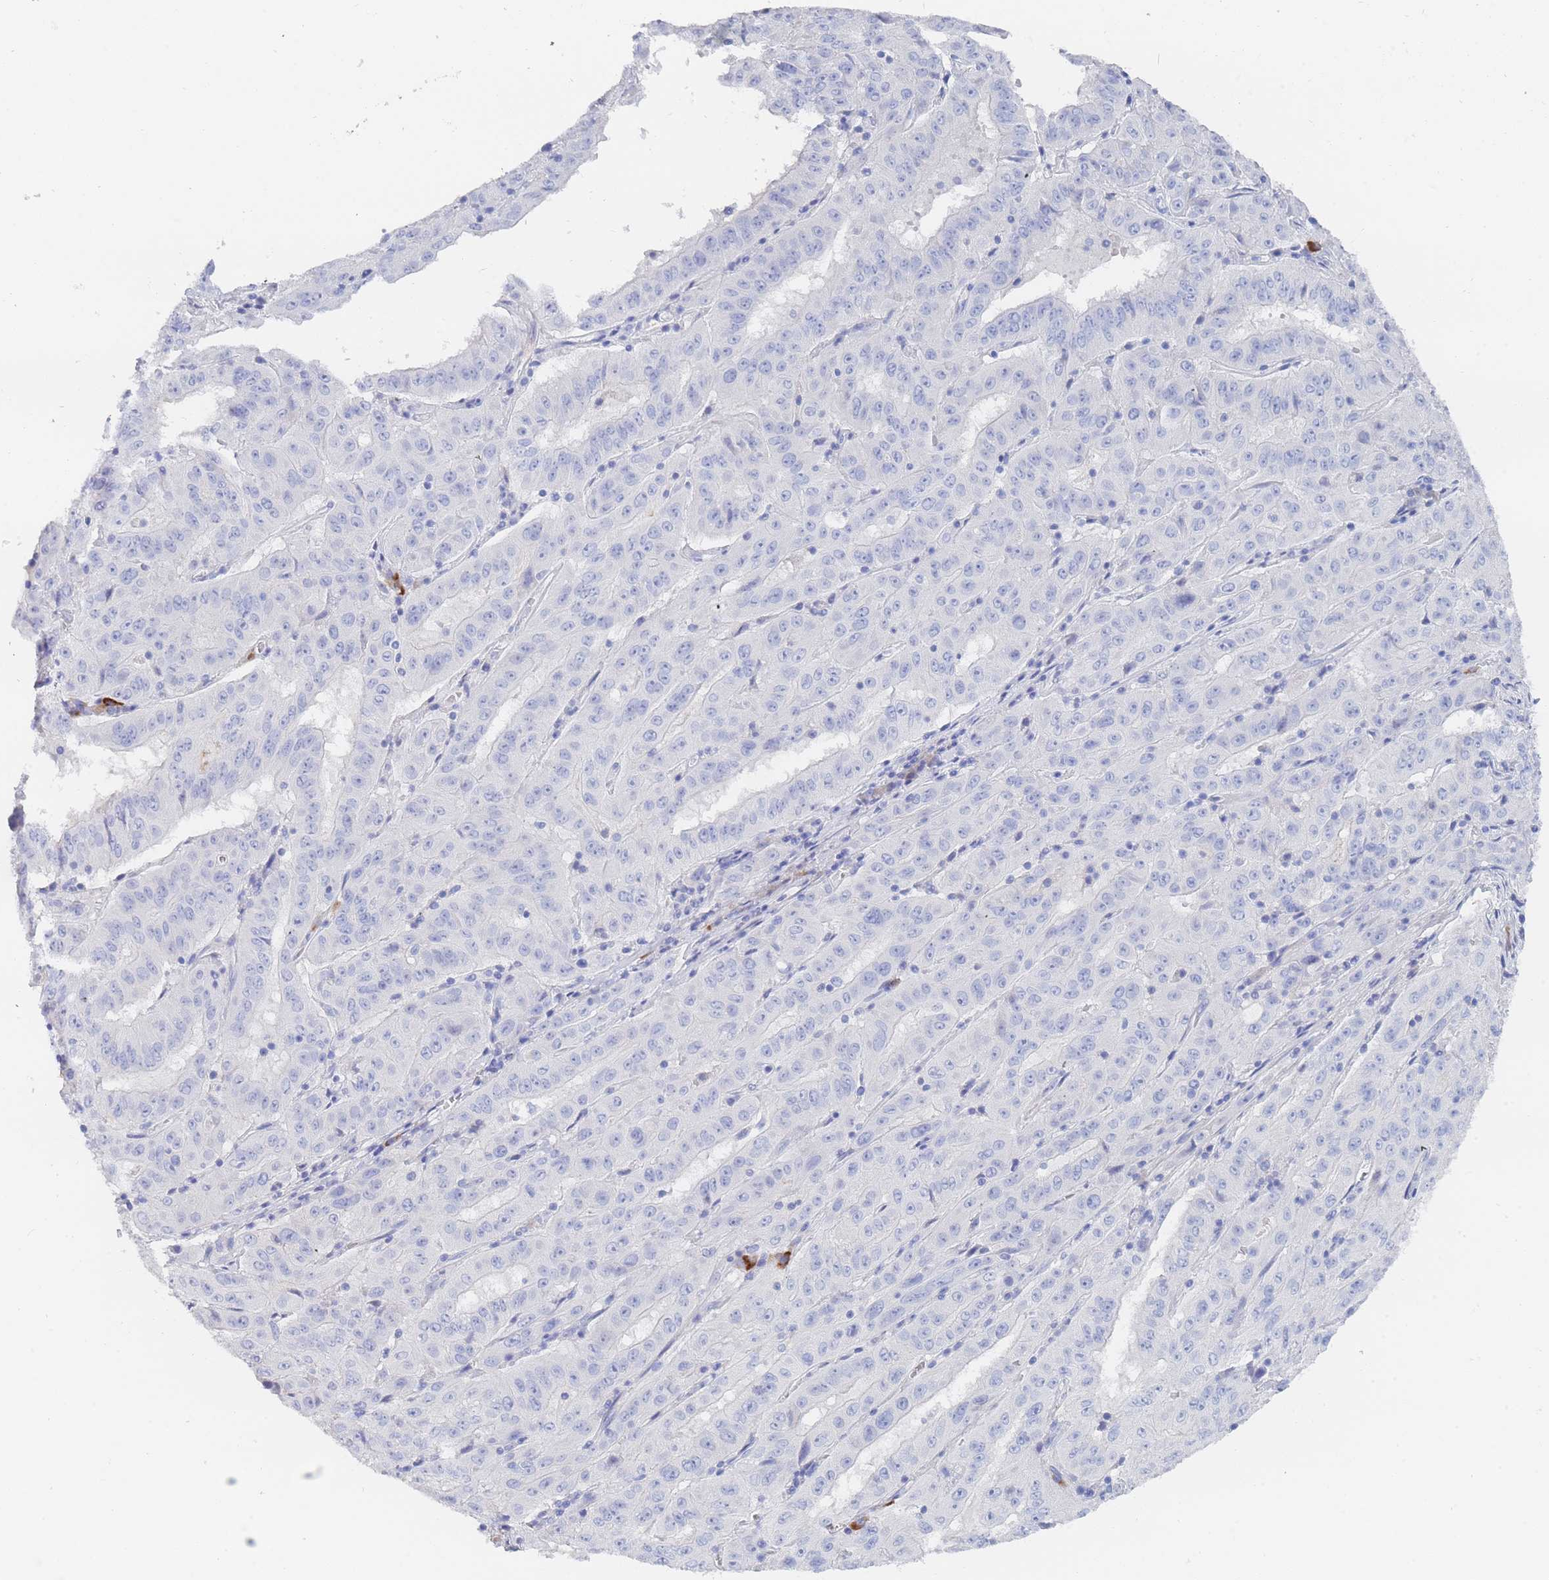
{"staining": {"intensity": "negative", "quantity": "none", "location": "none"}, "tissue": "pancreatic cancer", "cell_type": "Tumor cells", "image_type": "cancer", "snomed": [{"axis": "morphology", "description": "Adenocarcinoma, NOS"}, {"axis": "topography", "description": "Pancreas"}], "caption": "Tumor cells show no significant positivity in pancreatic cancer (adenocarcinoma).", "gene": "SLC25A35", "patient": {"sex": "male", "age": 63}}